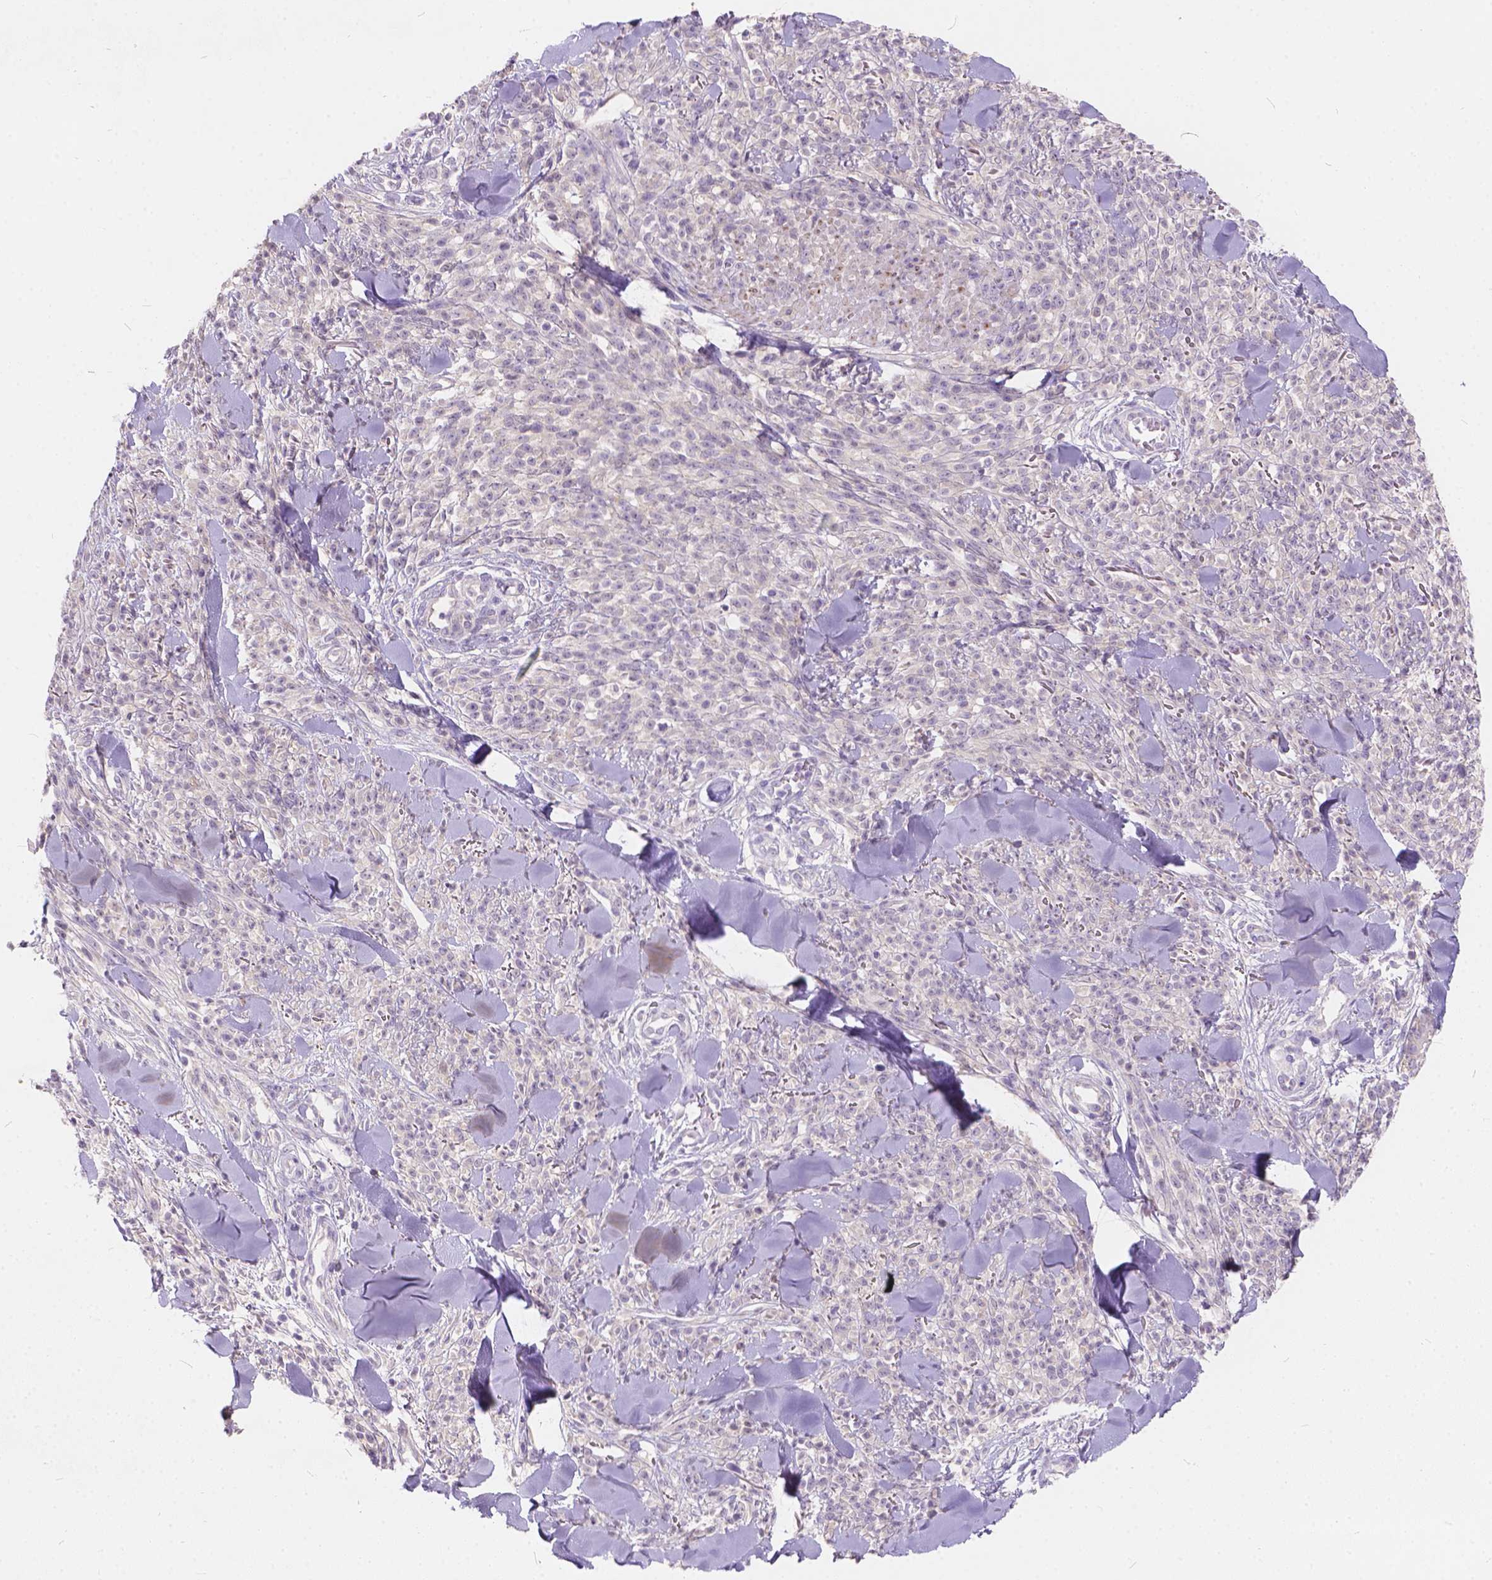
{"staining": {"intensity": "negative", "quantity": "none", "location": "none"}, "tissue": "melanoma", "cell_type": "Tumor cells", "image_type": "cancer", "snomed": [{"axis": "morphology", "description": "Malignant melanoma, NOS"}, {"axis": "topography", "description": "Skin"}, {"axis": "topography", "description": "Skin of trunk"}], "caption": "High power microscopy image of an immunohistochemistry photomicrograph of melanoma, revealing no significant expression in tumor cells.", "gene": "PEX11G", "patient": {"sex": "male", "age": 74}}